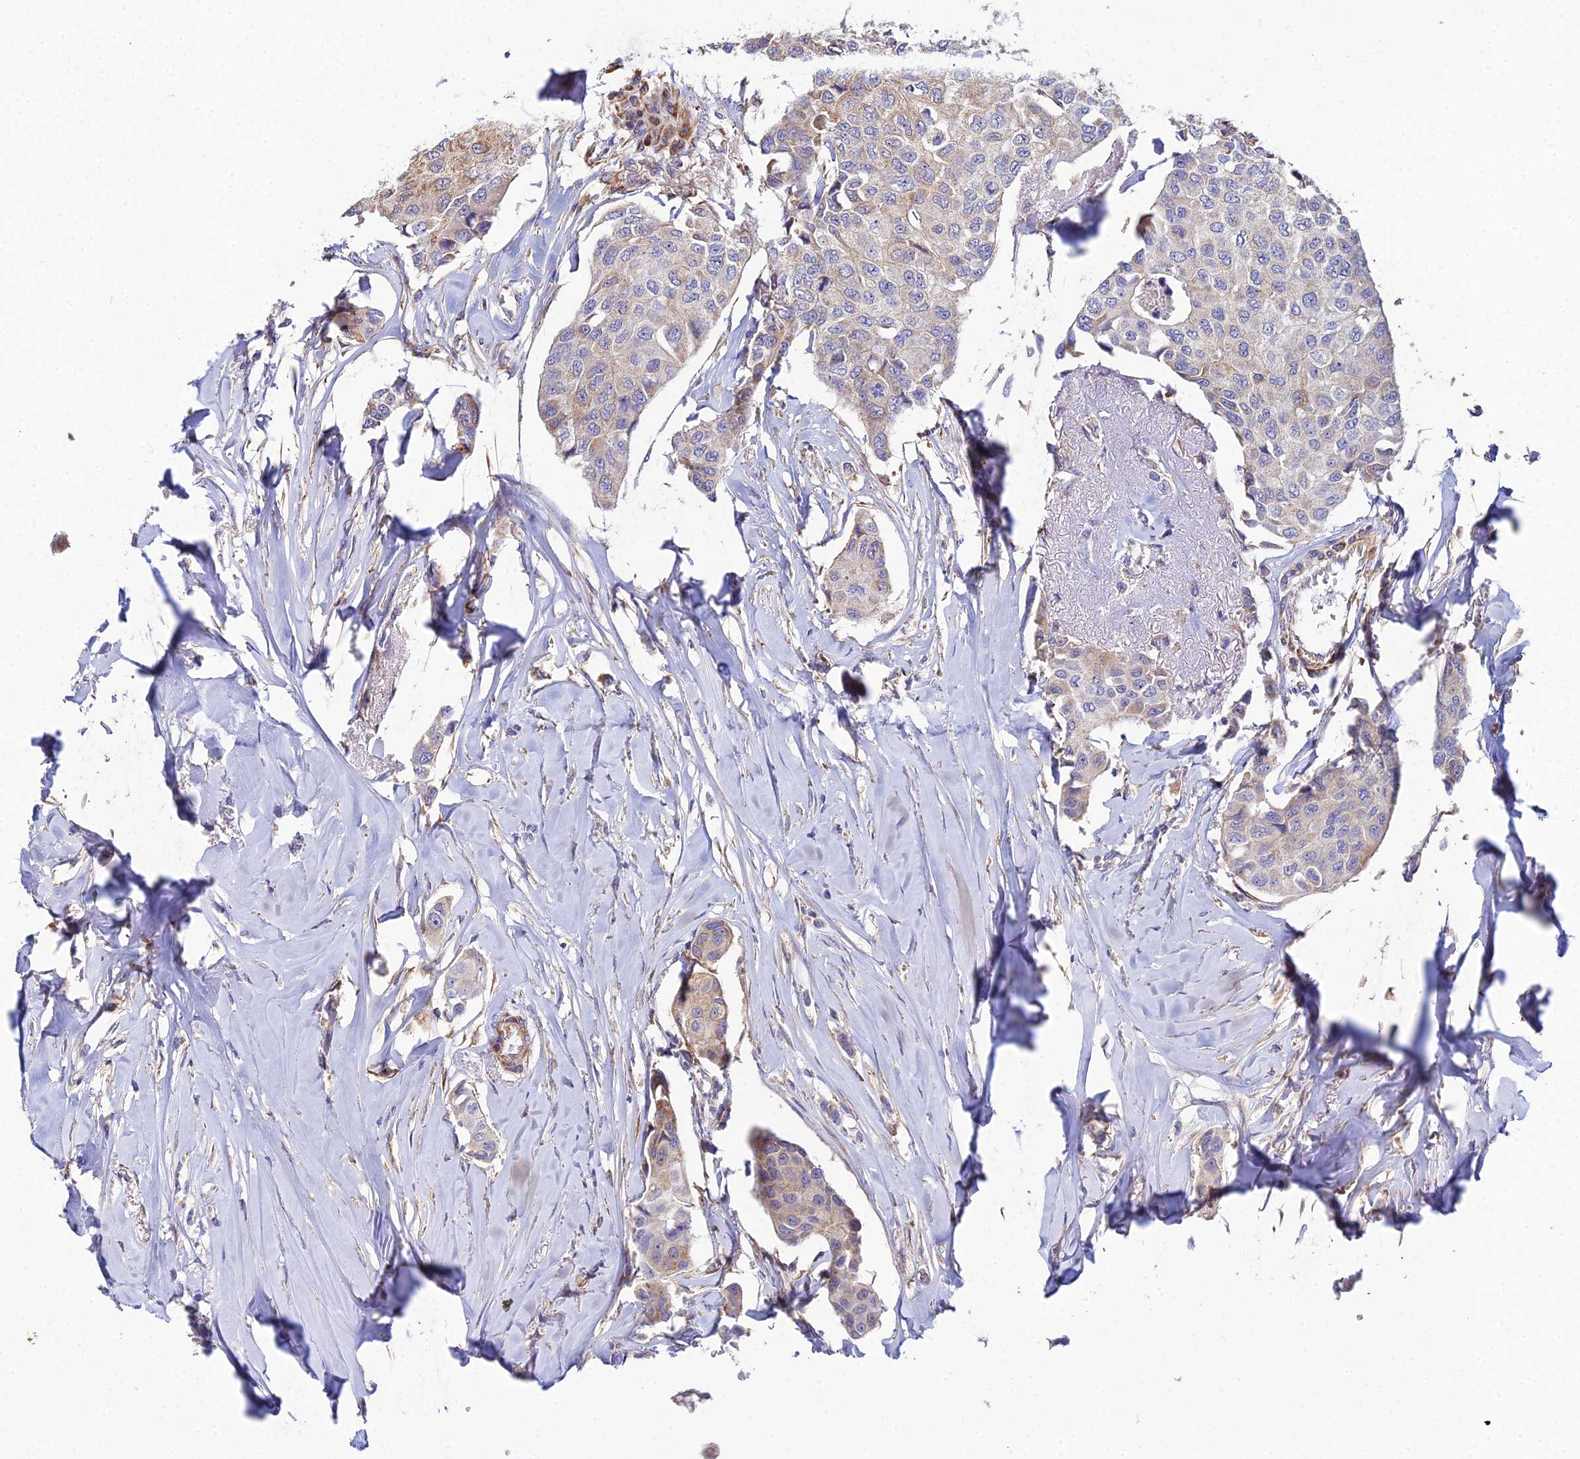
{"staining": {"intensity": "weak", "quantity": "<25%", "location": "cytoplasmic/membranous"}, "tissue": "breast cancer", "cell_type": "Tumor cells", "image_type": "cancer", "snomed": [{"axis": "morphology", "description": "Duct carcinoma"}, {"axis": "topography", "description": "Breast"}], "caption": "There is no significant expression in tumor cells of infiltrating ductal carcinoma (breast).", "gene": "ACOT2", "patient": {"sex": "female", "age": 80}}